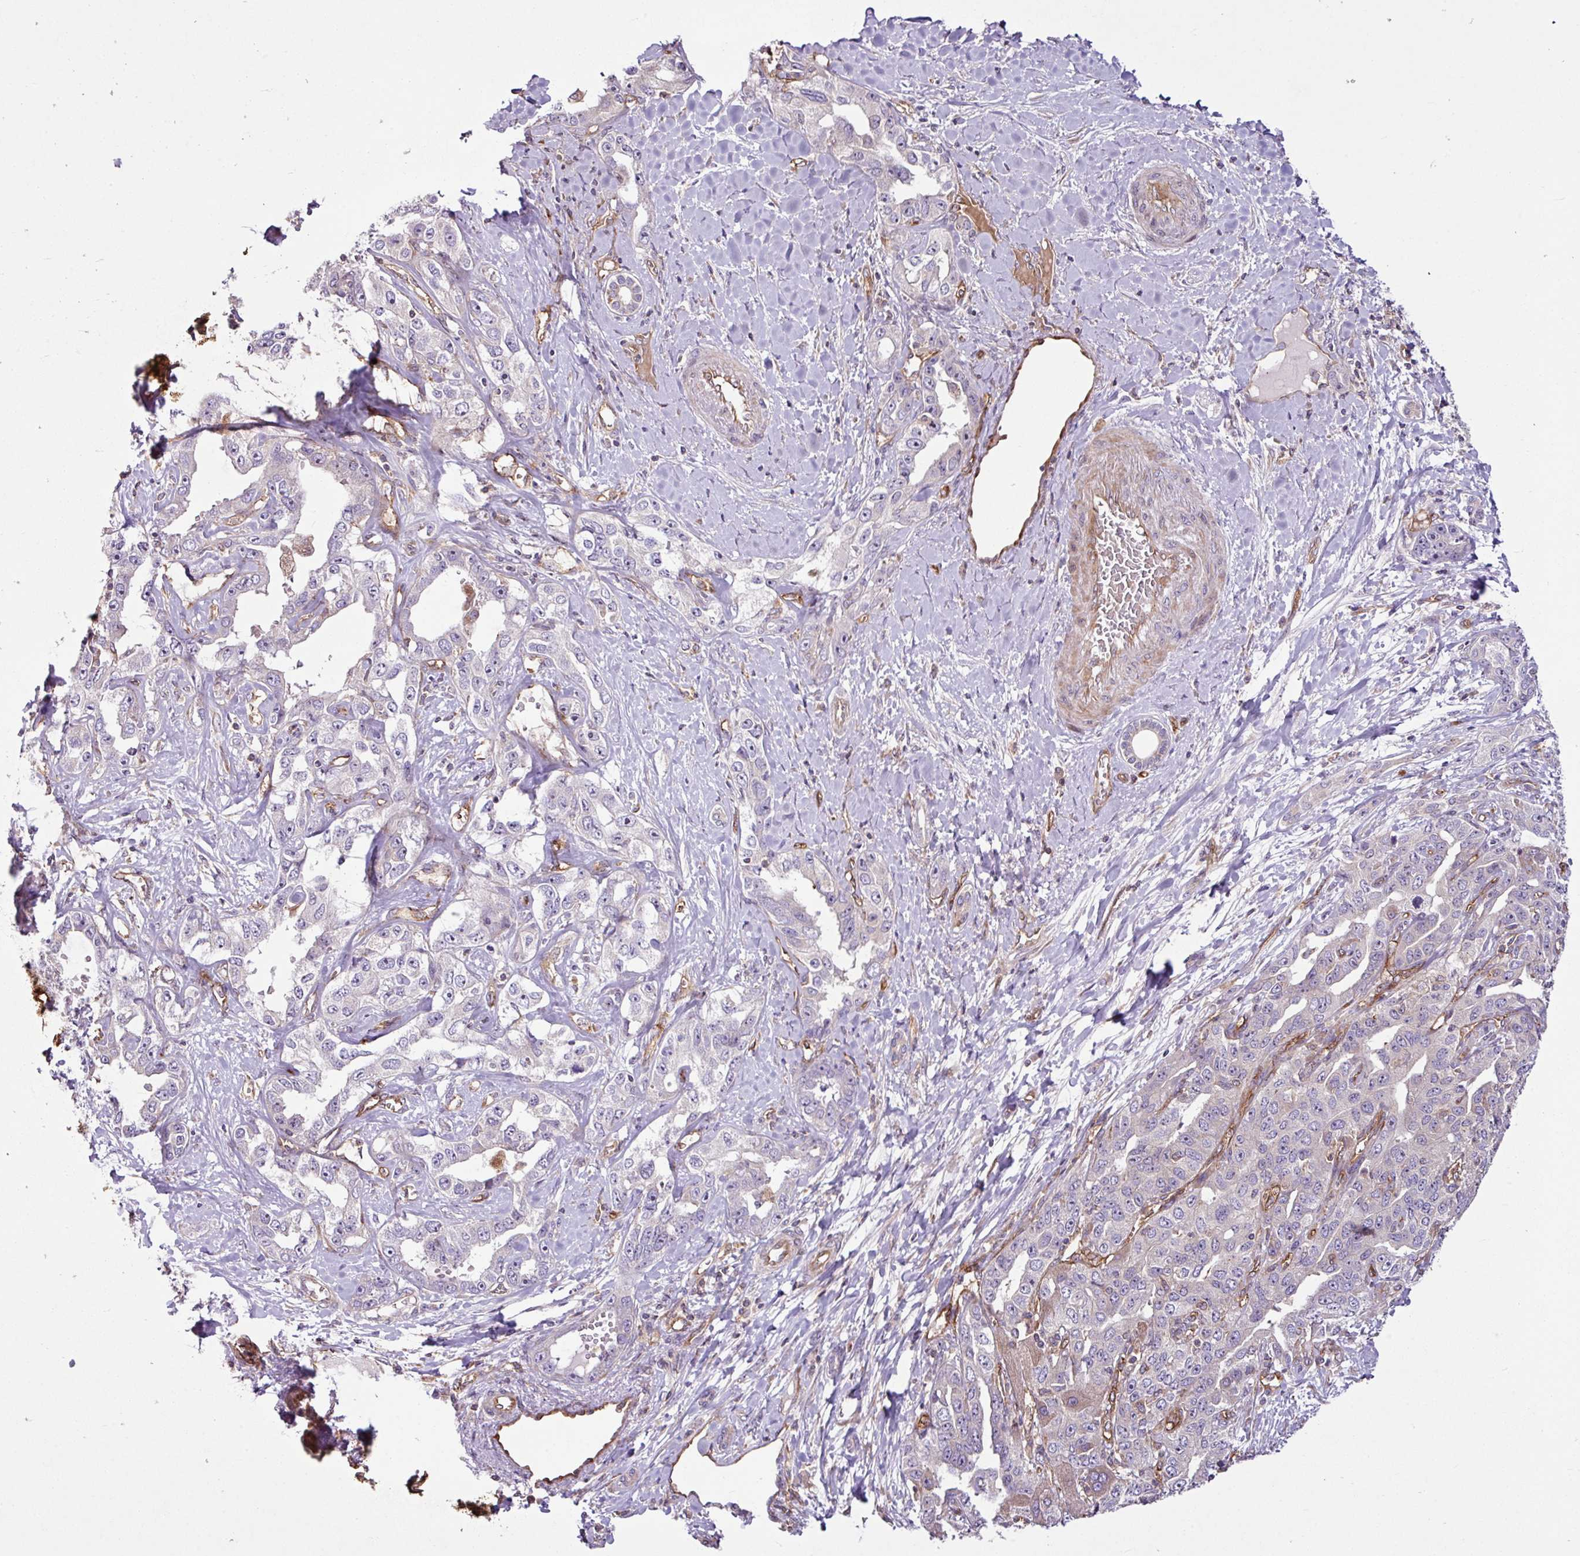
{"staining": {"intensity": "negative", "quantity": "none", "location": "none"}, "tissue": "liver cancer", "cell_type": "Tumor cells", "image_type": "cancer", "snomed": [{"axis": "morphology", "description": "Cholangiocarcinoma"}, {"axis": "topography", "description": "Liver"}], "caption": "The photomicrograph exhibits no staining of tumor cells in cholangiocarcinoma (liver).", "gene": "ZNF106", "patient": {"sex": "male", "age": 59}}